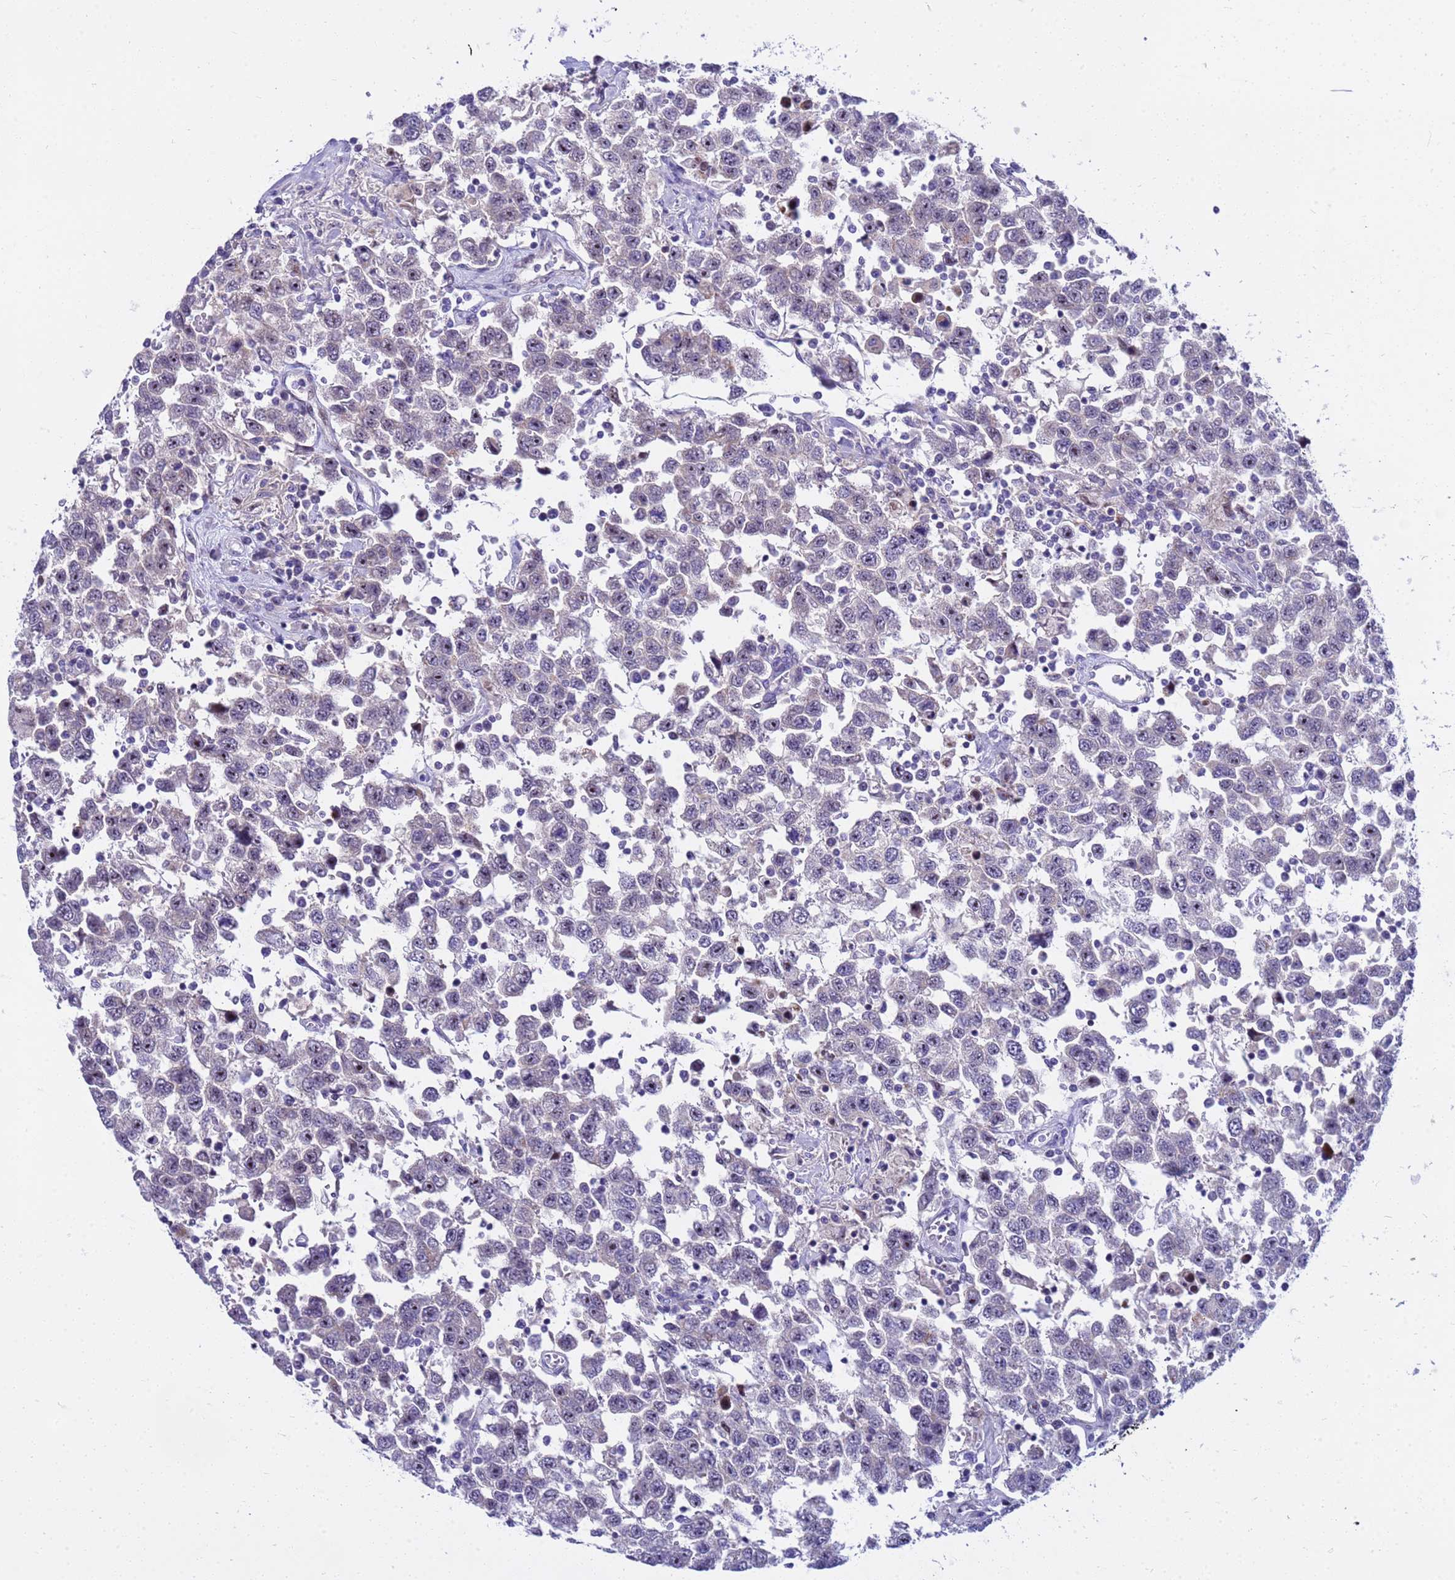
{"staining": {"intensity": "weak", "quantity": "<25%", "location": "nuclear"}, "tissue": "testis cancer", "cell_type": "Tumor cells", "image_type": "cancer", "snomed": [{"axis": "morphology", "description": "Seminoma, NOS"}, {"axis": "topography", "description": "Testis"}], "caption": "DAB (3,3'-diaminobenzidine) immunohistochemical staining of testis seminoma shows no significant staining in tumor cells.", "gene": "LRATD1", "patient": {"sex": "male", "age": 41}}